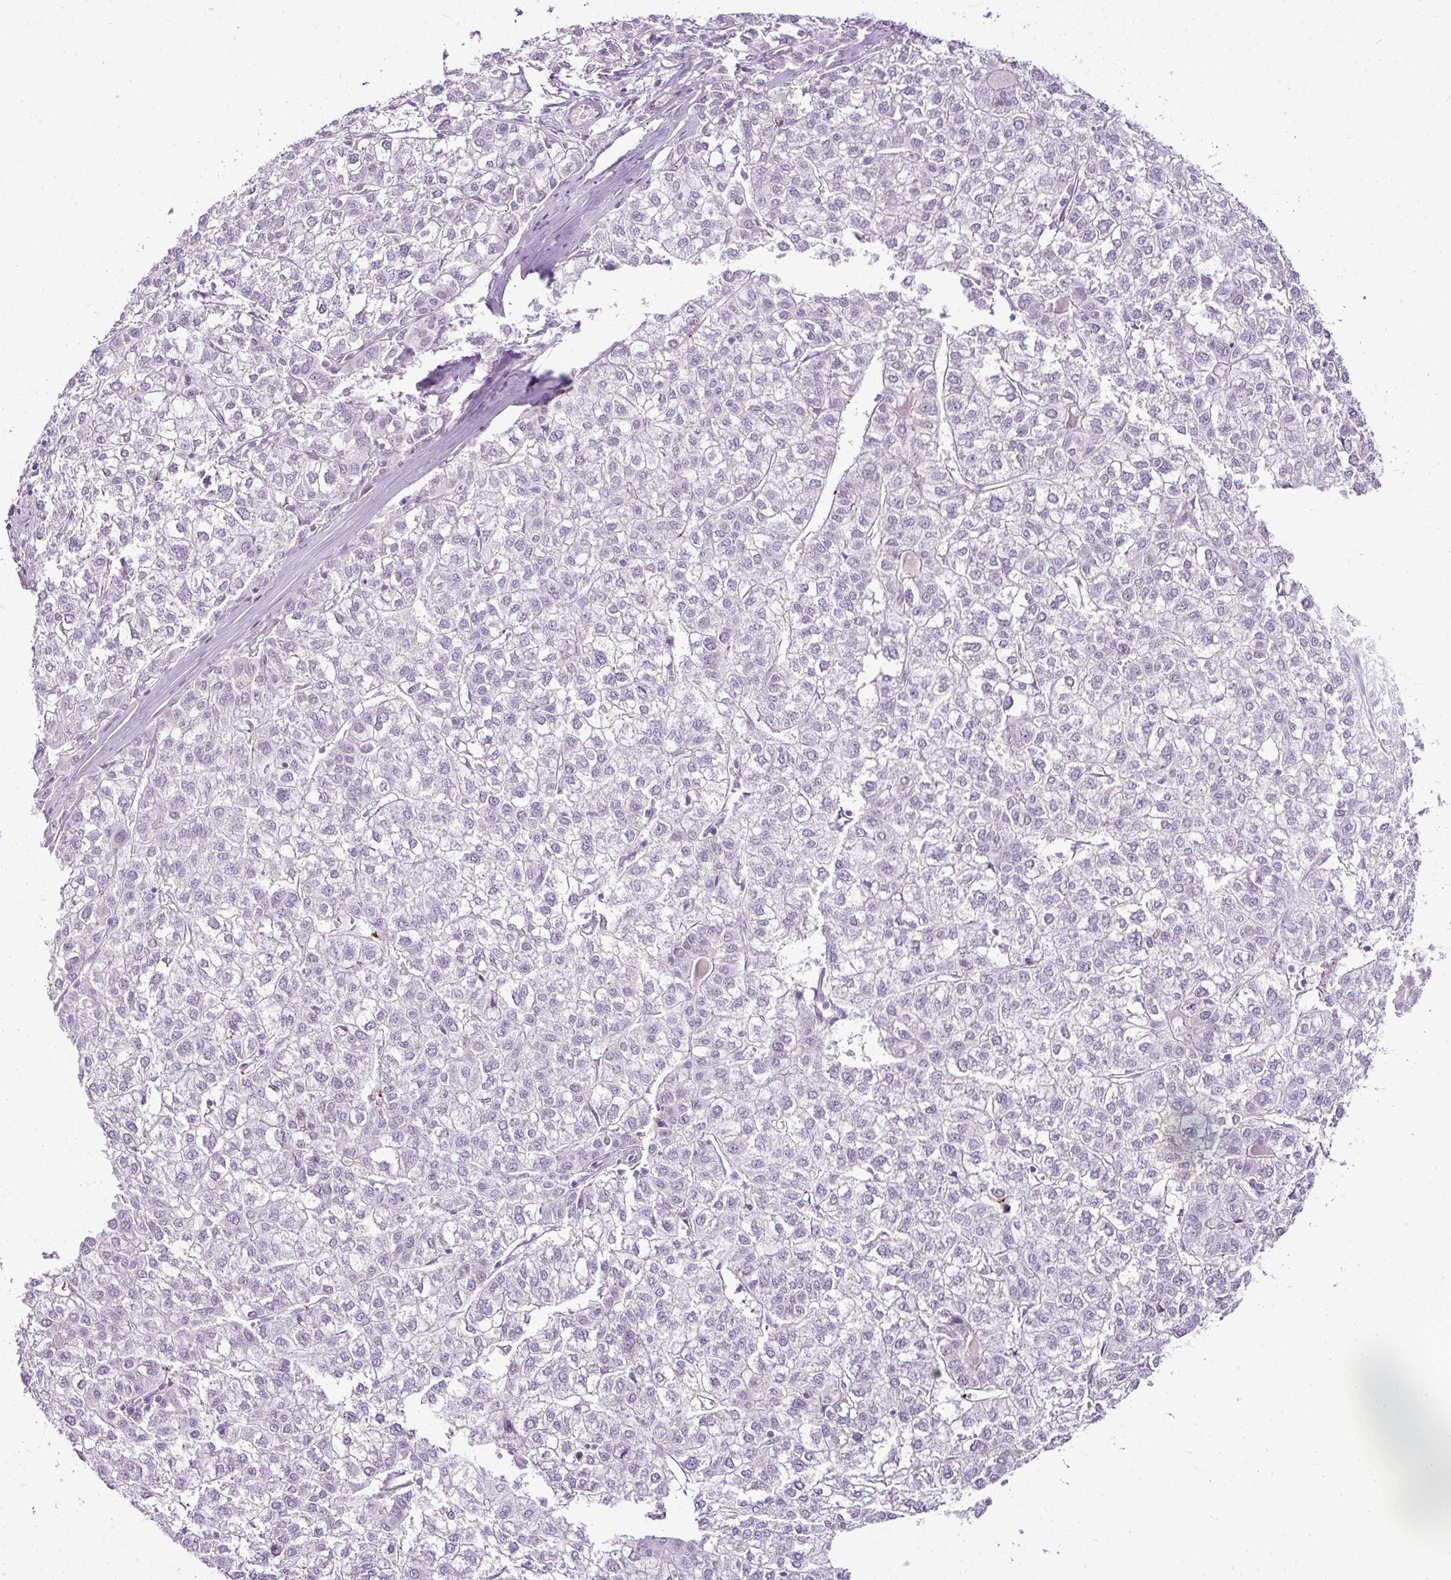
{"staining": {"intensity": "negative", "quantity": "none", "location": "none"}, "tissue": "liver cancer", "cell_type": "Tumor cells", "image_type": "cancer", "snomed": [{"axis": "morphology", "description": "Carcinoma, Hepatocellular, NOS"}, {"axis": "topography", "description": "Liver"}], "caption": "This is a micrograph of immunohistochemistry (IHC) staining of liver hepatocellular carcinoma, which shows no staining in tumor cells. (DAB IHC visualized using brightfield microscopy, high magnification).", "gene": "CMTM5", "patient": {"sex": "female", "age": 43}}